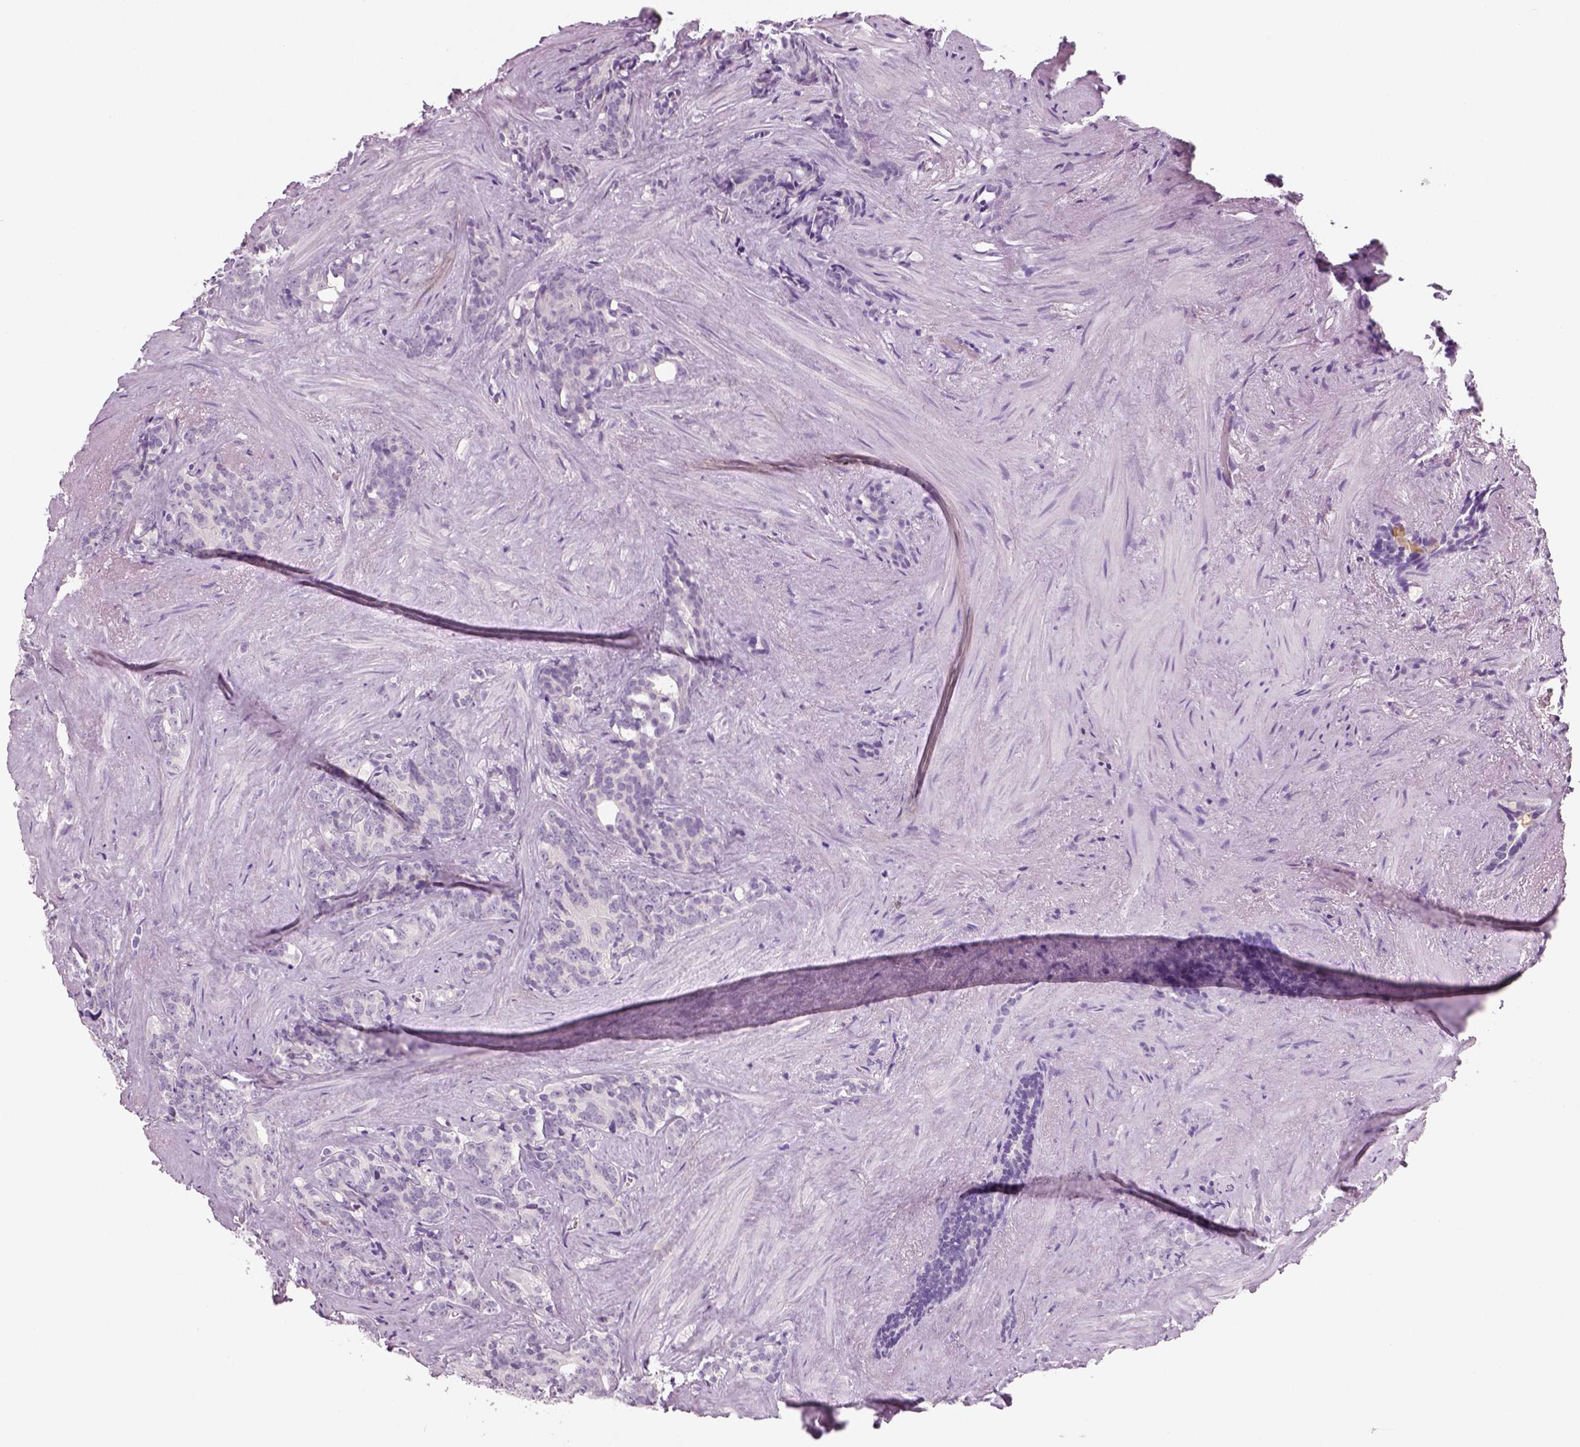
{"staining": {"intensity": "negative", "quantity": "none", "location": "none"}, "tissue": "prostate cancer", "cell_type": "Tumor cells", "image_type": "cancer", "snomed": [{"axis": "morphology", "description": "Adenocarcinoma, High grade"}, {"axis": "topography", "description": "Prostate"}], "caption": "IHC image of neoplastic tissue: high-grade adenocarcinoma (prostate) stained with DAB demonstrates no significant protein expression in tumor cells. (Brightfield microscopy of DAB (3,3'-diaminobenzidine) immunohistochemistry (IHC) at high magnification).", "gene": "NECAB2", "patient": {"sex": "male", "age": 84}}